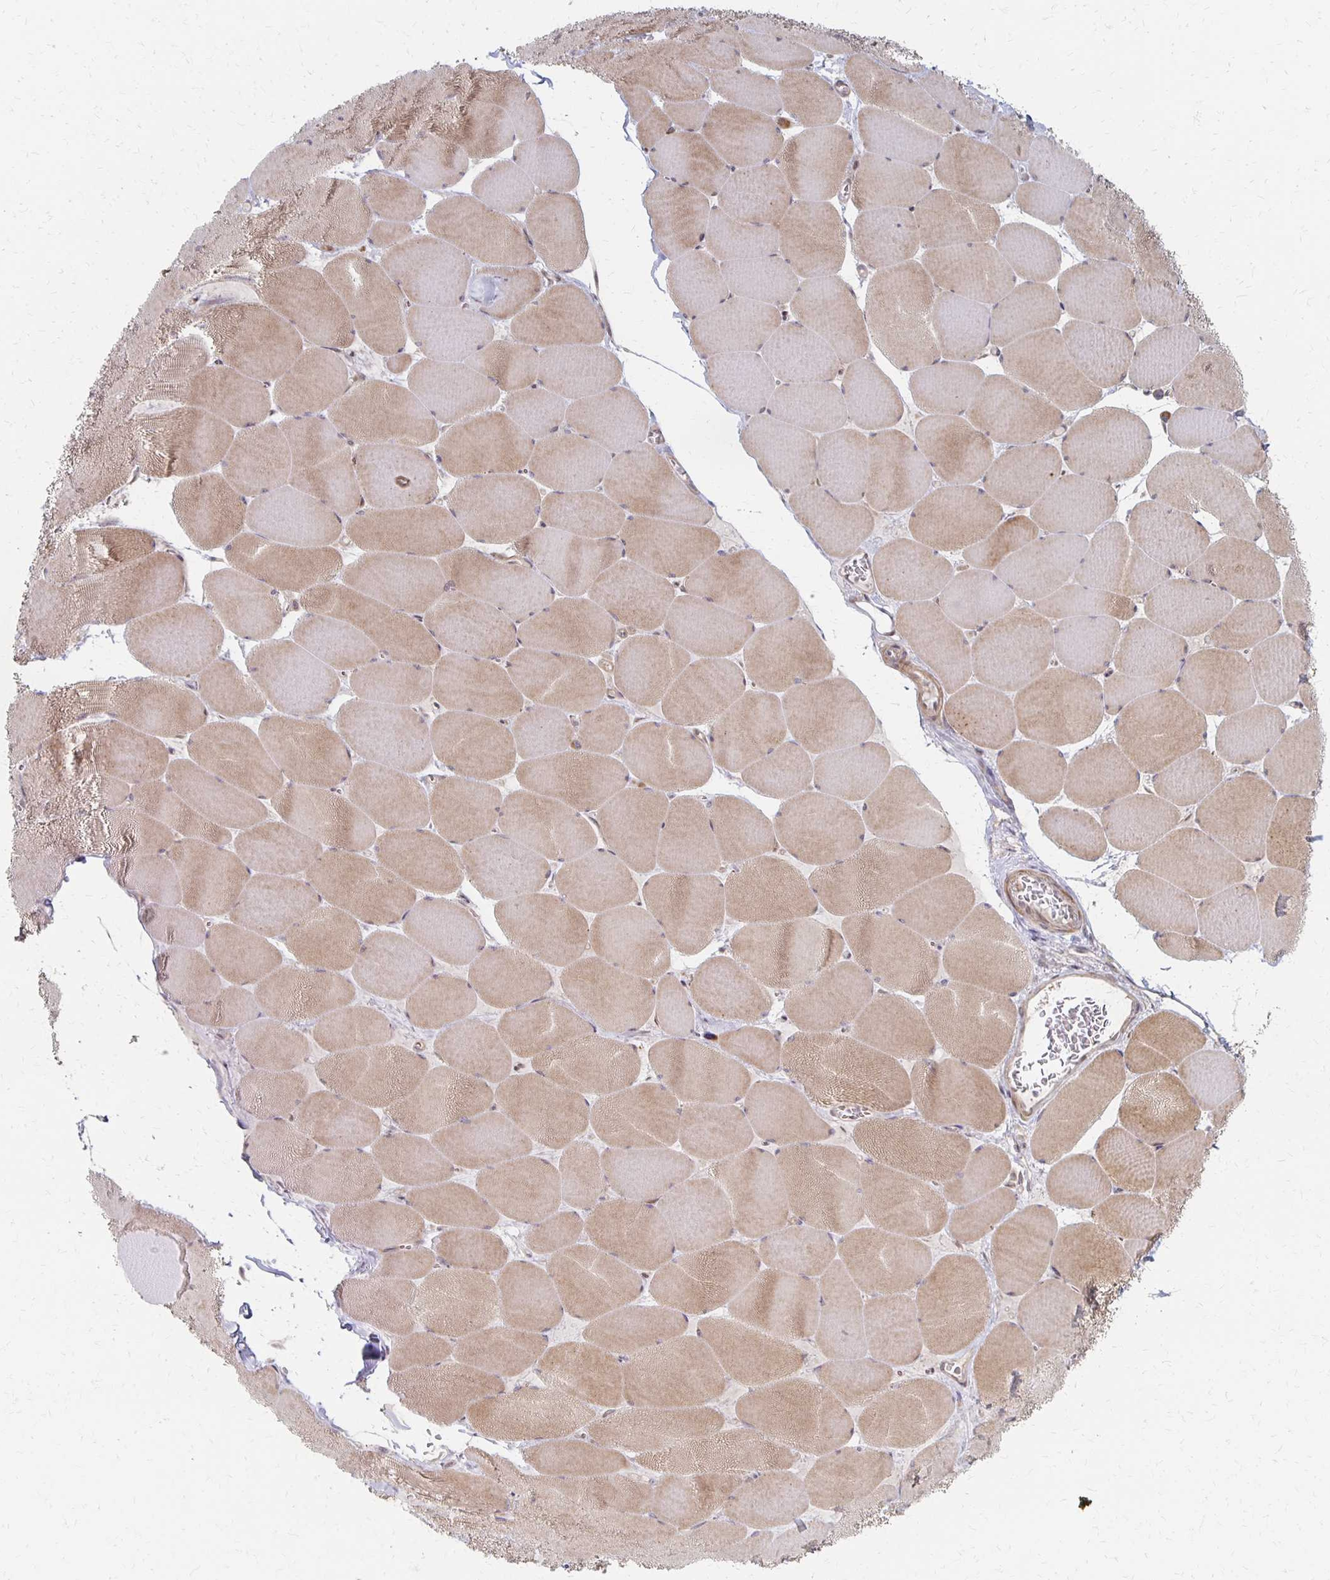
{"staining": {"intensity": "weak", "quantity": "25%-75%", "location": "cytoplasmic/membranous"}, "tissue": "skeletal muscle", "cell_type": "Myocytes", "image_type": "normal", "snomed": [{"axis": "morphology", "description": "Normal tissue, NOS"}, {"axis": "topography", "description": "Skeletal muscle"}], "caption": "Myocytes demonstrate weak cytoplasmic/membranous positivity in about 25%-75% of cells in benign skeletal muscle. The protein of interest is shown in brown color, while the nuclei are stained blue.", "gene": "PRKCB", "patient": {"sex": "female", "age": 75}}